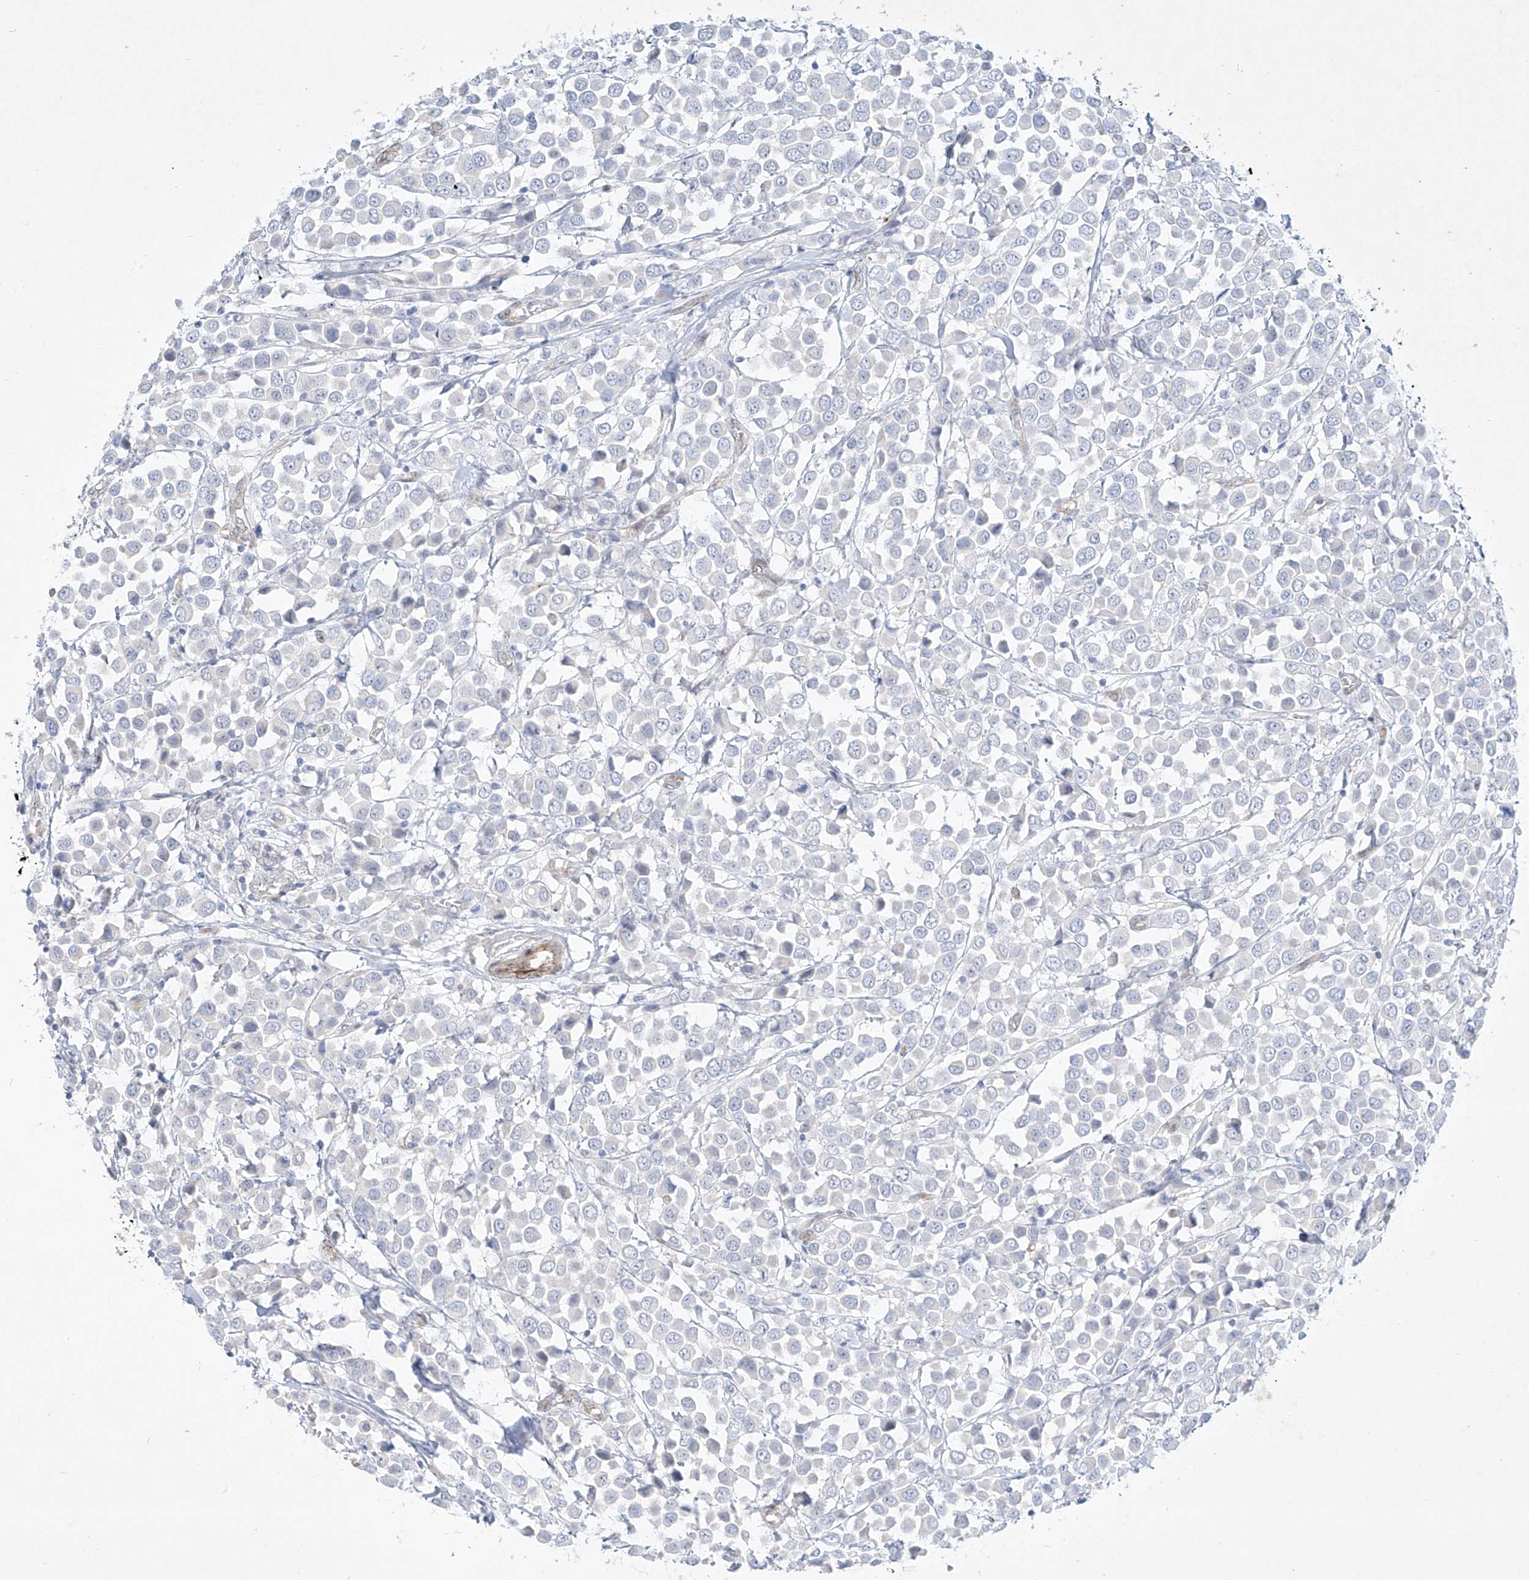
{"staining": {"intensity": "negative", "quantity": "none", "location": "none"}, "tissue": "breast cancer", "cell_type": "Tumor cells", "image_type": "cancer", "snomed": [{"axis": "morphology", "description": "Duct carcinoma"}, {"axis": "topography", "description": "Breast"}], "caption": "Infiltrating ductal carcinoma (breast) was stained to show a protein in brown. There is no significant staining in tumor cells. (DAB IHC with hematoxylin counter stain).", "gene": "REEP2", "patient": {"sex": "female", "age": 61}}